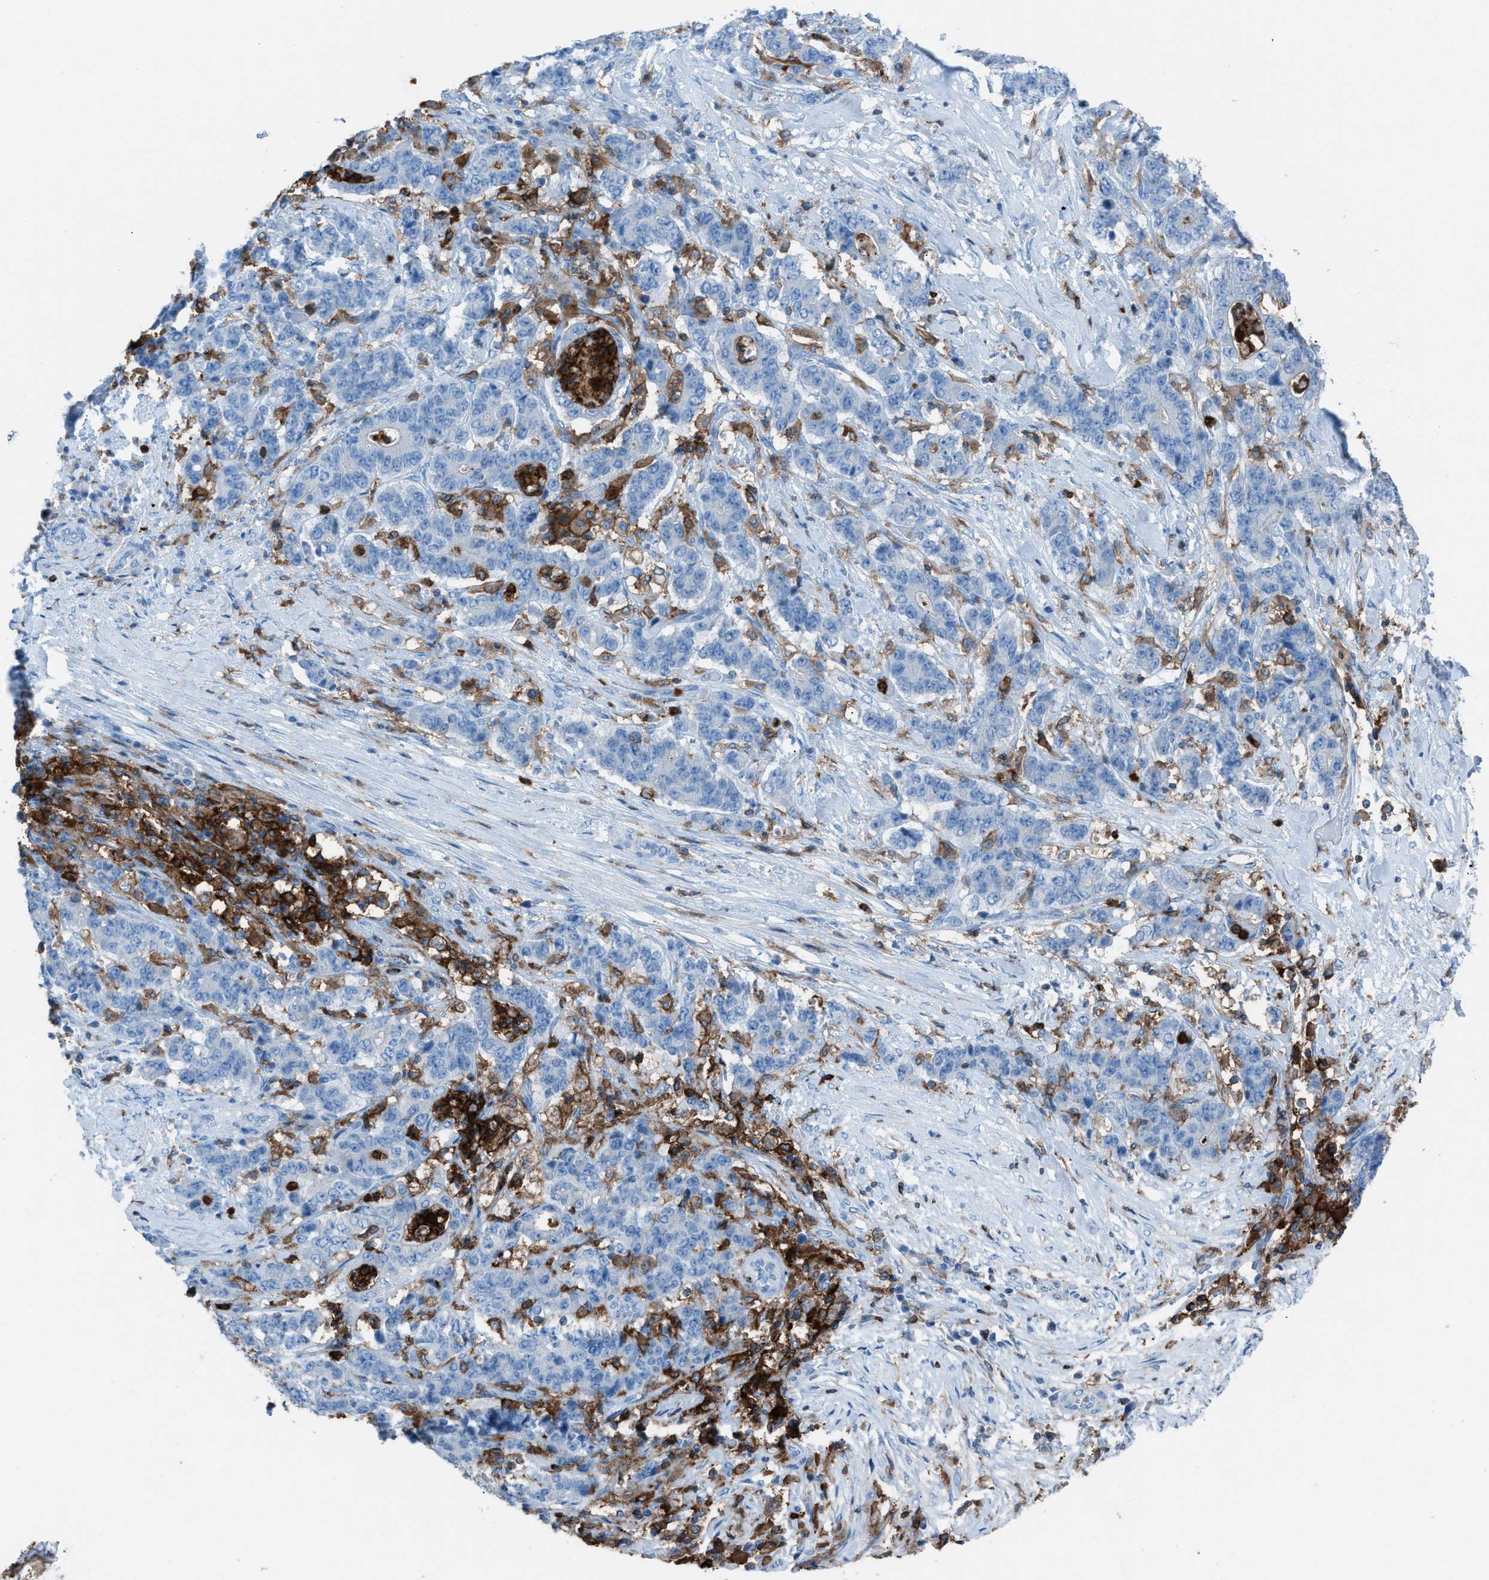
{"staining": {"intensity": "negative", "quantity": "none", "location": "none"}, "tissue": "stomach cancer", "cell_type": "Tumor cells", "image_type": "cancer", "snomed": [{"axis": "morphology", "description": "Adenocarcinoma, NOS"}, {"axis": "topography", "description": "Stomach"}], "caption": "Stomach cancer was stained to show a protein in brown. There is no significant expression in tumor cells.", "gene": "ITGB2", "patient": {"sex": "female", "age": 73}}